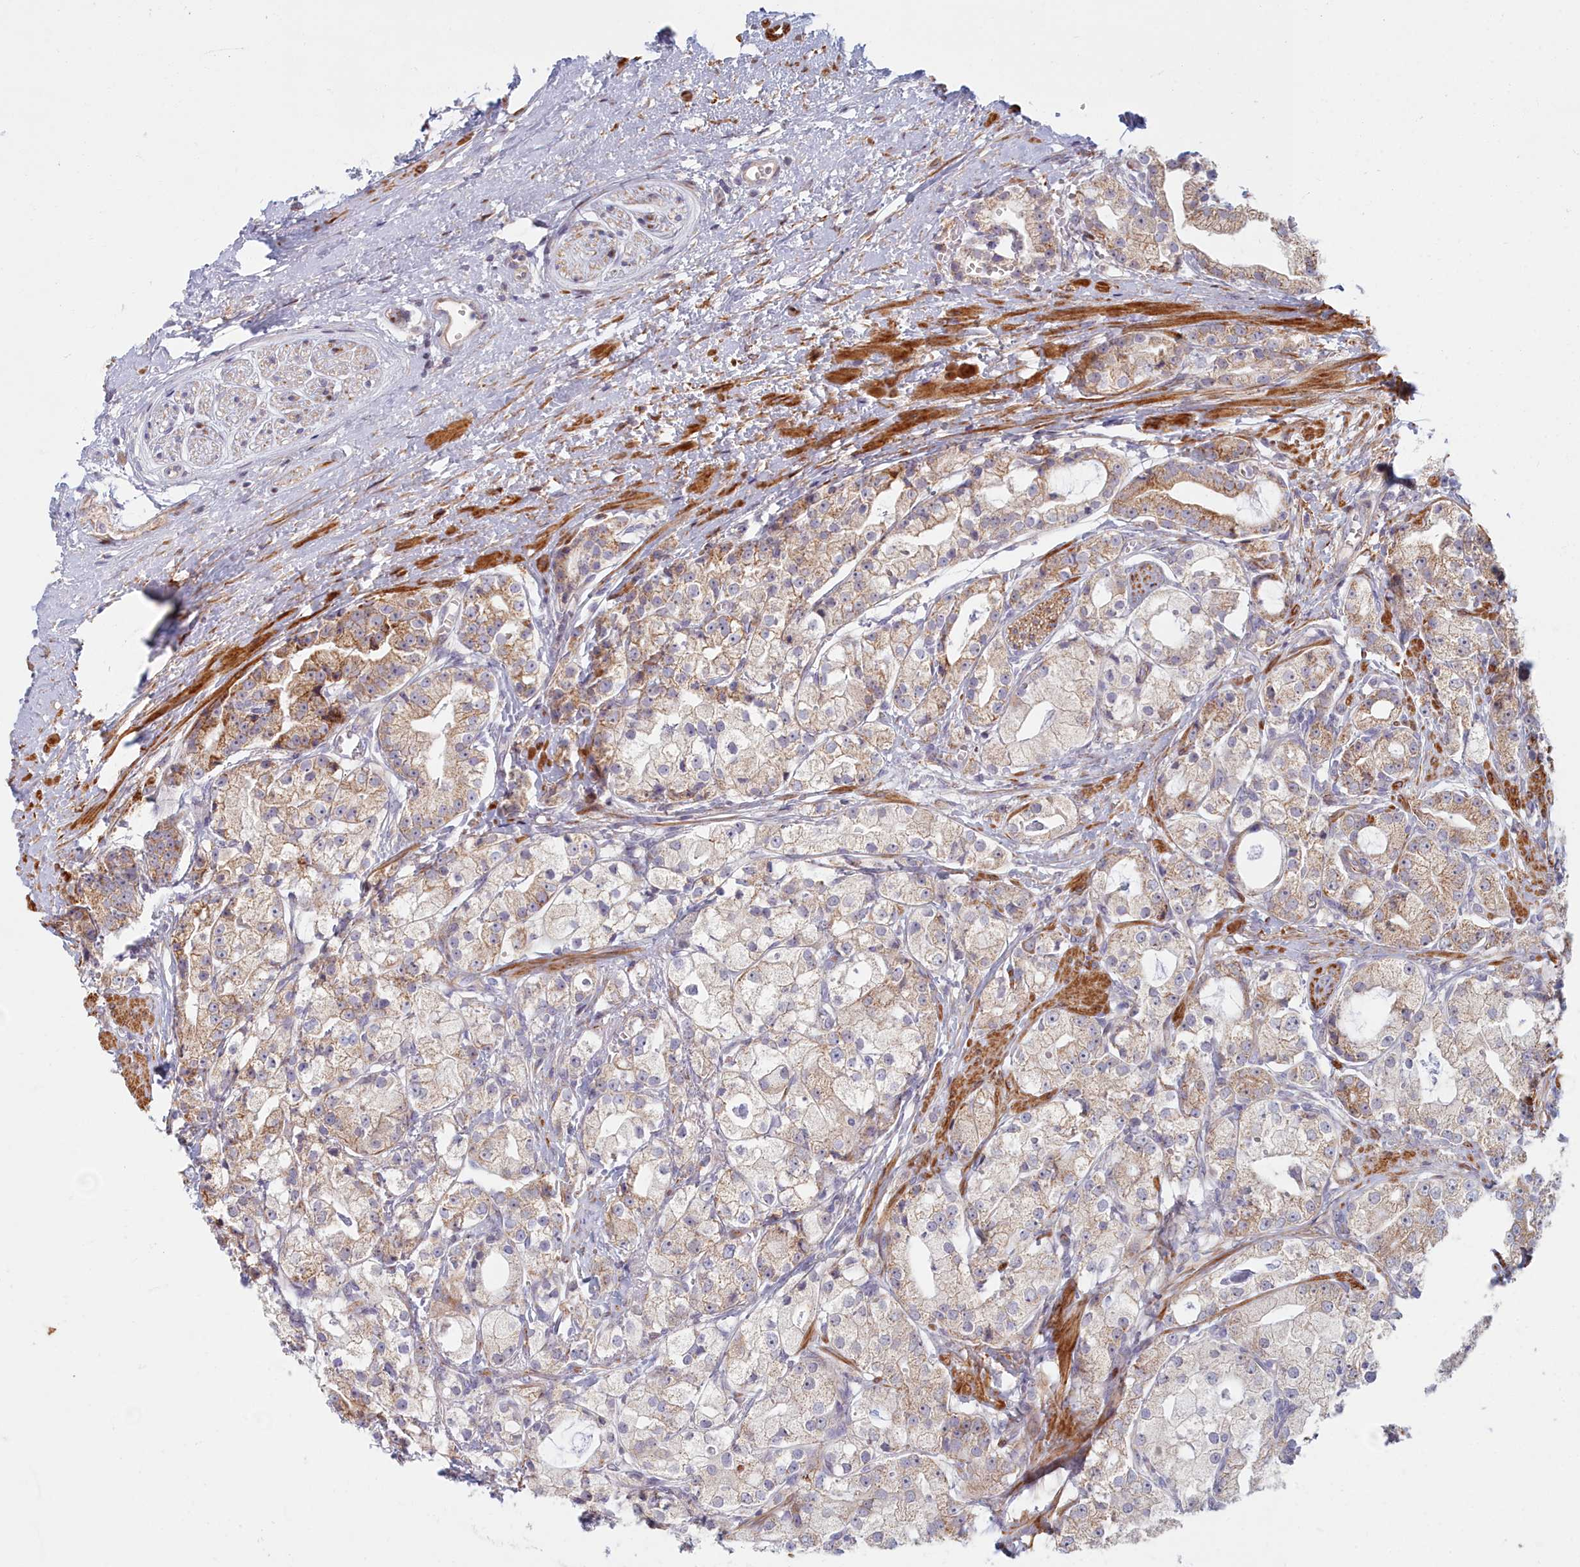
{"staining": {"intensity": "moderate", "quantity": "<25%", "location": "cytoplasmic/membranous"}, "tissue": "prostate cancer", "cell_type": "Tumor cells", "image_type": "cancer", "snomed": [{"axis": "morphology", "description": "Adenocarcinoma, High grade"}, {"axis": "topography", "description": "Prostate"}], "caption": "High-power microscopy captured an immunohistochemistry image of prostate cancer (high-grade adenocarcinoma), revealing moderate cytoplasmic/membranous expression in approximately <25% of tumor cells. The staining was performed using DAB to visualize the protein expression in brown, while the nuclei were stained in blue with hematoxylin (Magnification: 20x).", "gene": "C15orf40", "patient": {"sex": "male", "age": 71}}